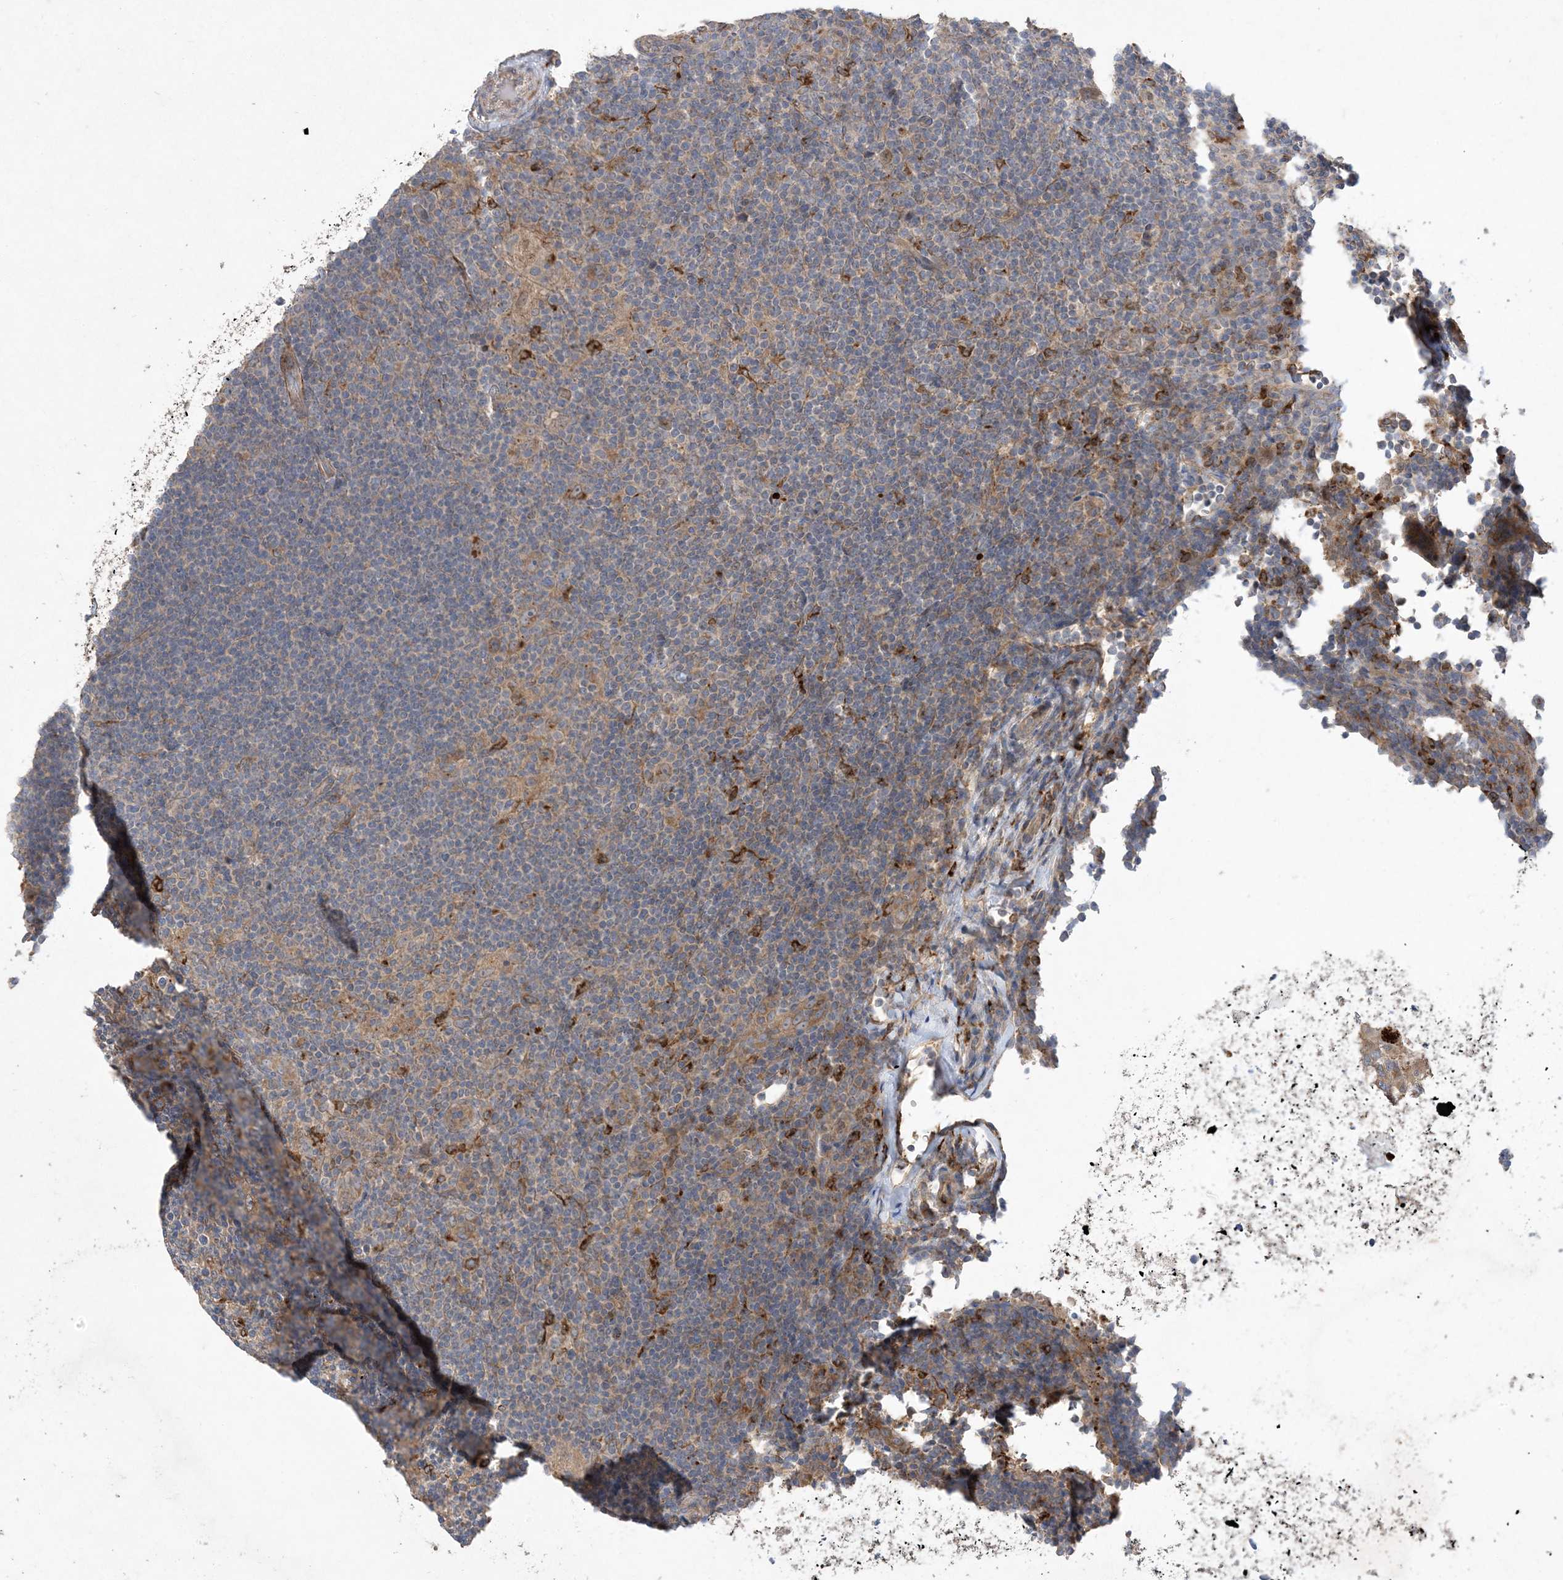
{"staining": {"intensity": "moderate", "quantity": "25%-75%", "location": "cytoplasmic/membranous"}, "tissue": "lymphoma", "cell_type": "Tumor cells", "image_type": "cancer", "snomed": [{"axis": "morphology", "description": "Hodgkin's disease, NOS"}, {"axis": "topography", "description": "Lymph node"}], "caption": "This image reveals immunohistochemistry (IHC) staining of human Hodgkin's disease, with medium moderate cytoplasmic/membranous positivity in approximately 25%-75% of tumor cells.", "gene": "MASP2", "patient": {"sex": "female", "age": 57}}